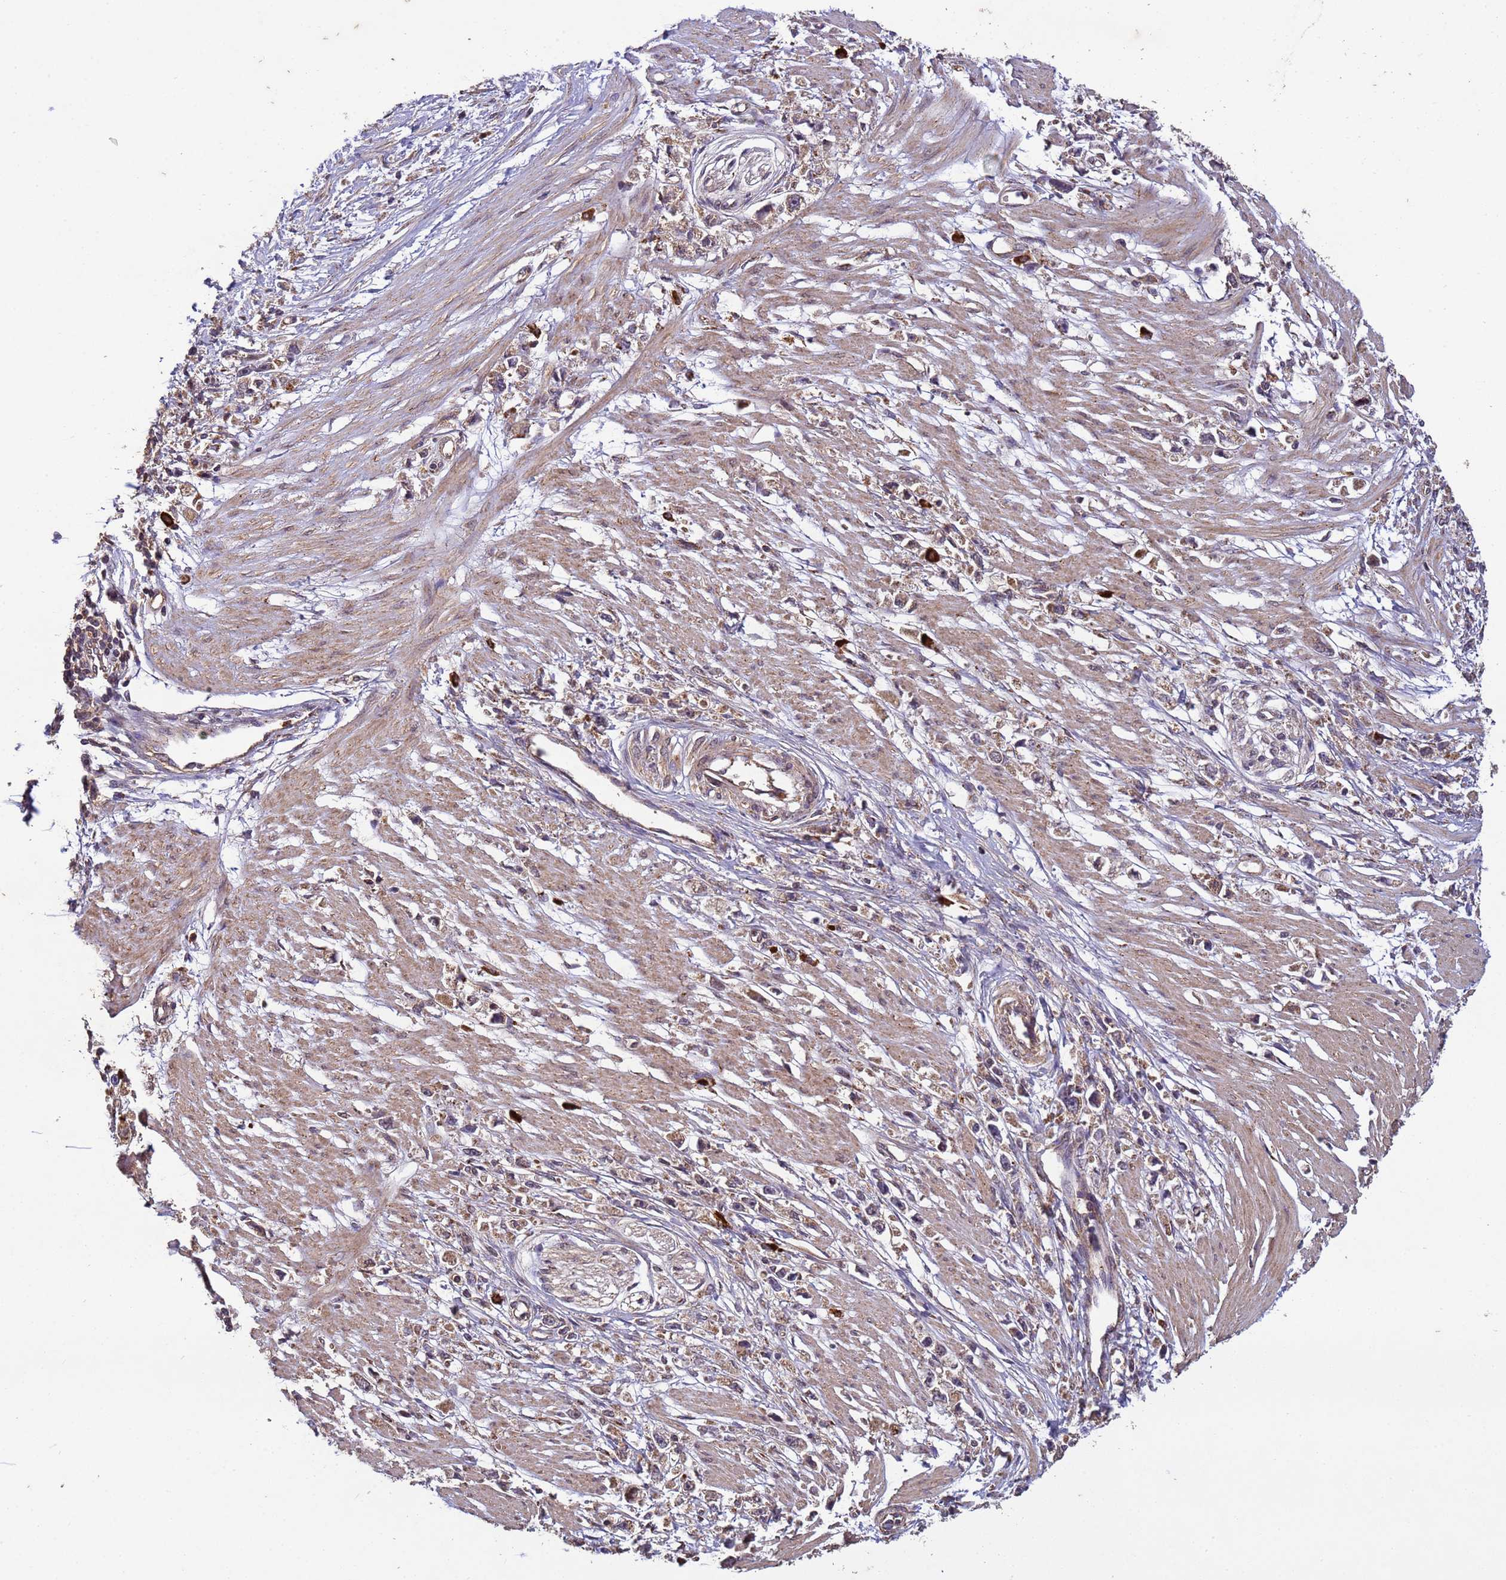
{"staining": {"intensity": "moderate", "quantity": ">75%", "location": "cytoplasmic/membranous"}, "tissue": "stomach cancer", "cell_type": "Tumor cells", "image_type": "cancer", "snomed": [{"axis": "morphology", "description": "Adenocarcinoma, NOS"}, {"axis": "topography", "description": "Stomach"}], "caption": "This histopathology image demonstrates immunohistochemistry (IHC) staining of stomach cancer (adenocarcinoma), with medium moderate cytoplasmic/membranous staining in approximately >75% of tumor cells.", "gene": "FASTKD1", "patient": {"sex": "female", "age": 59}}